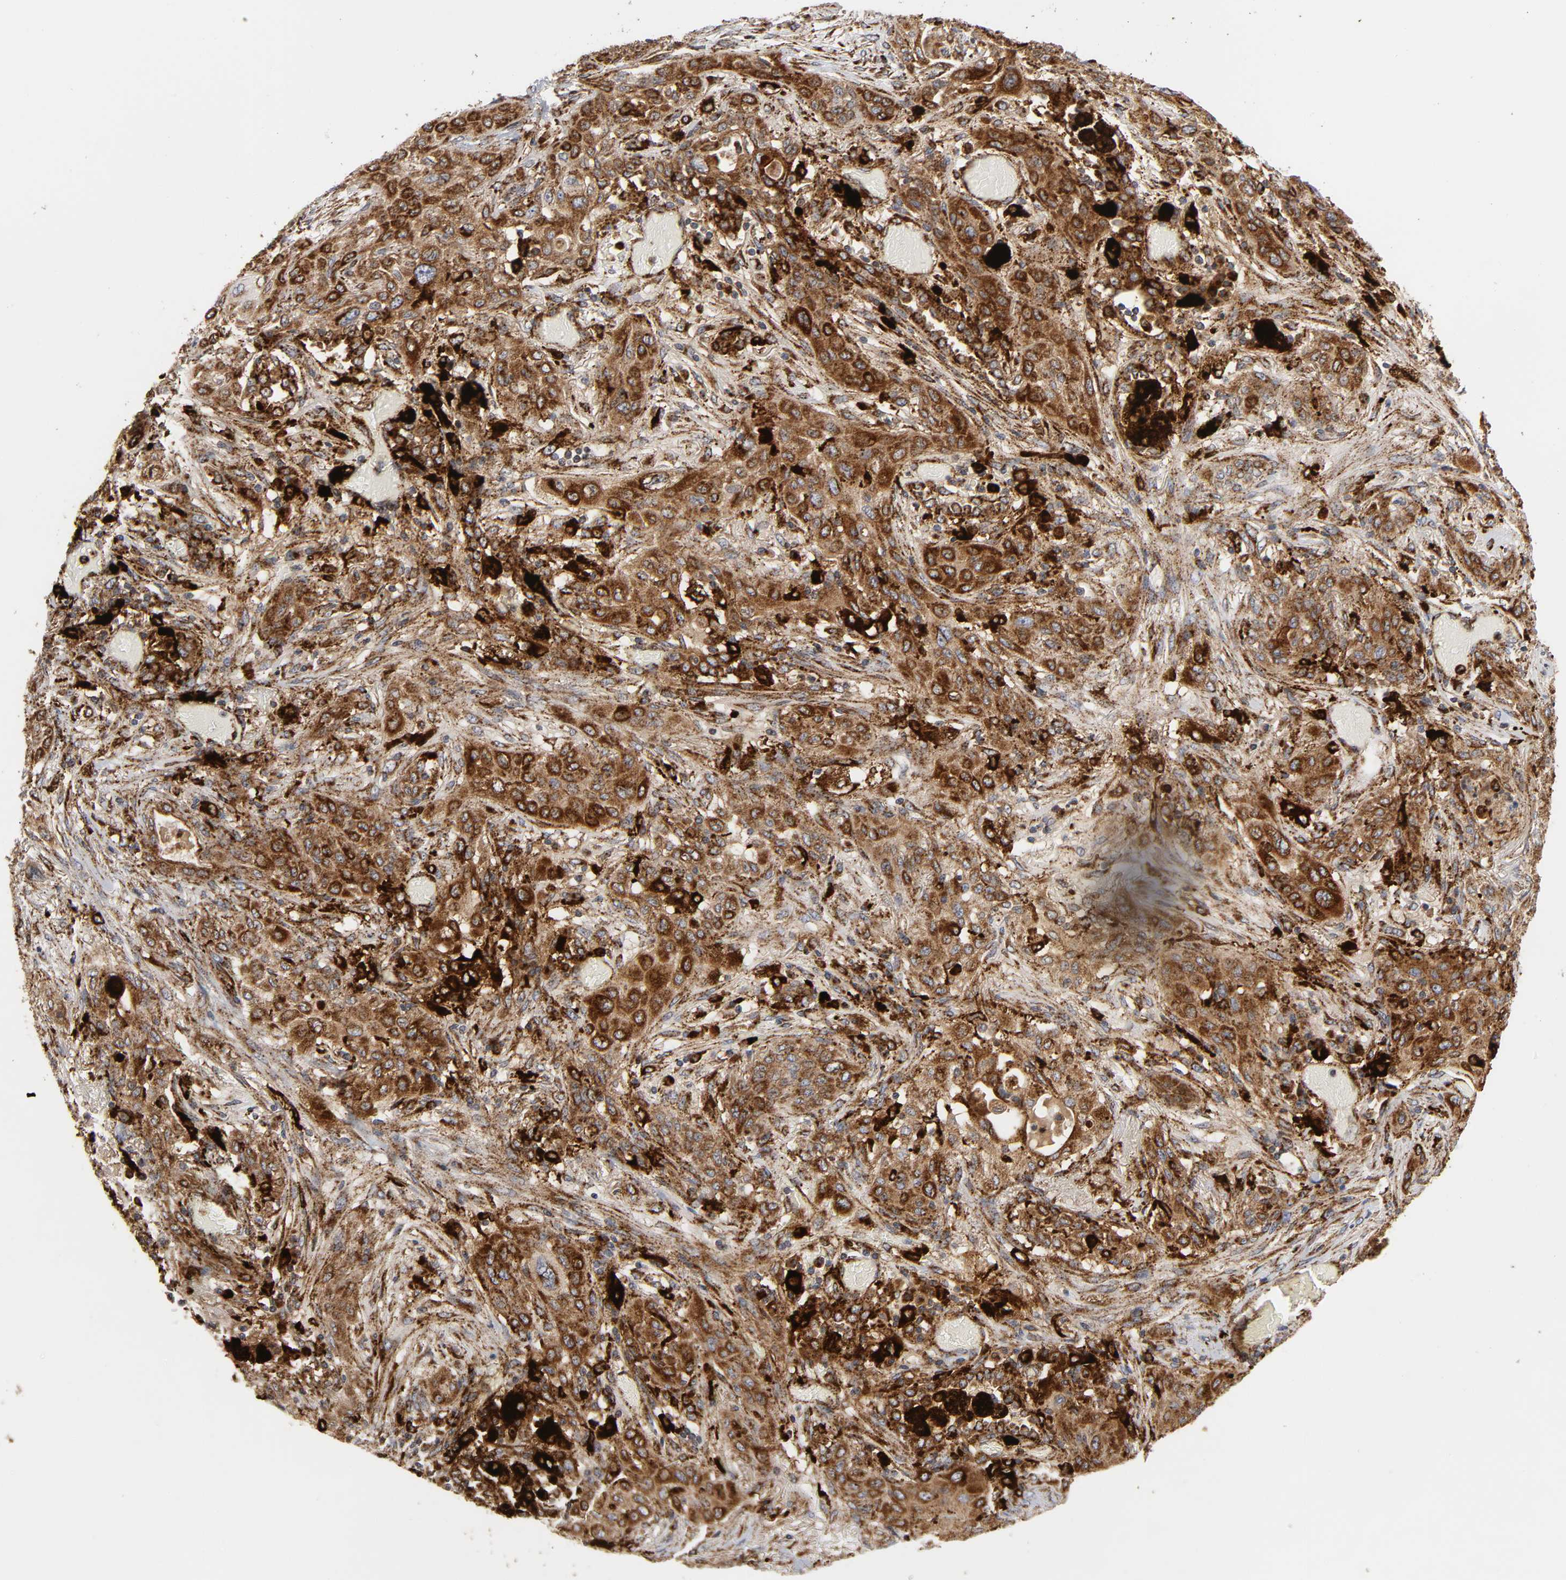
{"staining": {"intensity": "moderate", "quantity": ">75%", "location": "cytoplasmic/membranous"}, "tissue": "lung cancer", "cell_type": "Tumor cells", "image_type": "cancer", "snomed": [{"axis": "morphology", "description": "Squamous cell carcinoma, NOS"}, {"axis": "topography", "description": "Lung"}], "caption": "Protein staining of lung cancer tissue reveals moderate cytoplasmic/membranous expression in approximately >75% of tumor cells.", "gene": "PSAP", "patient": {"sex": "female", "age": 47}}